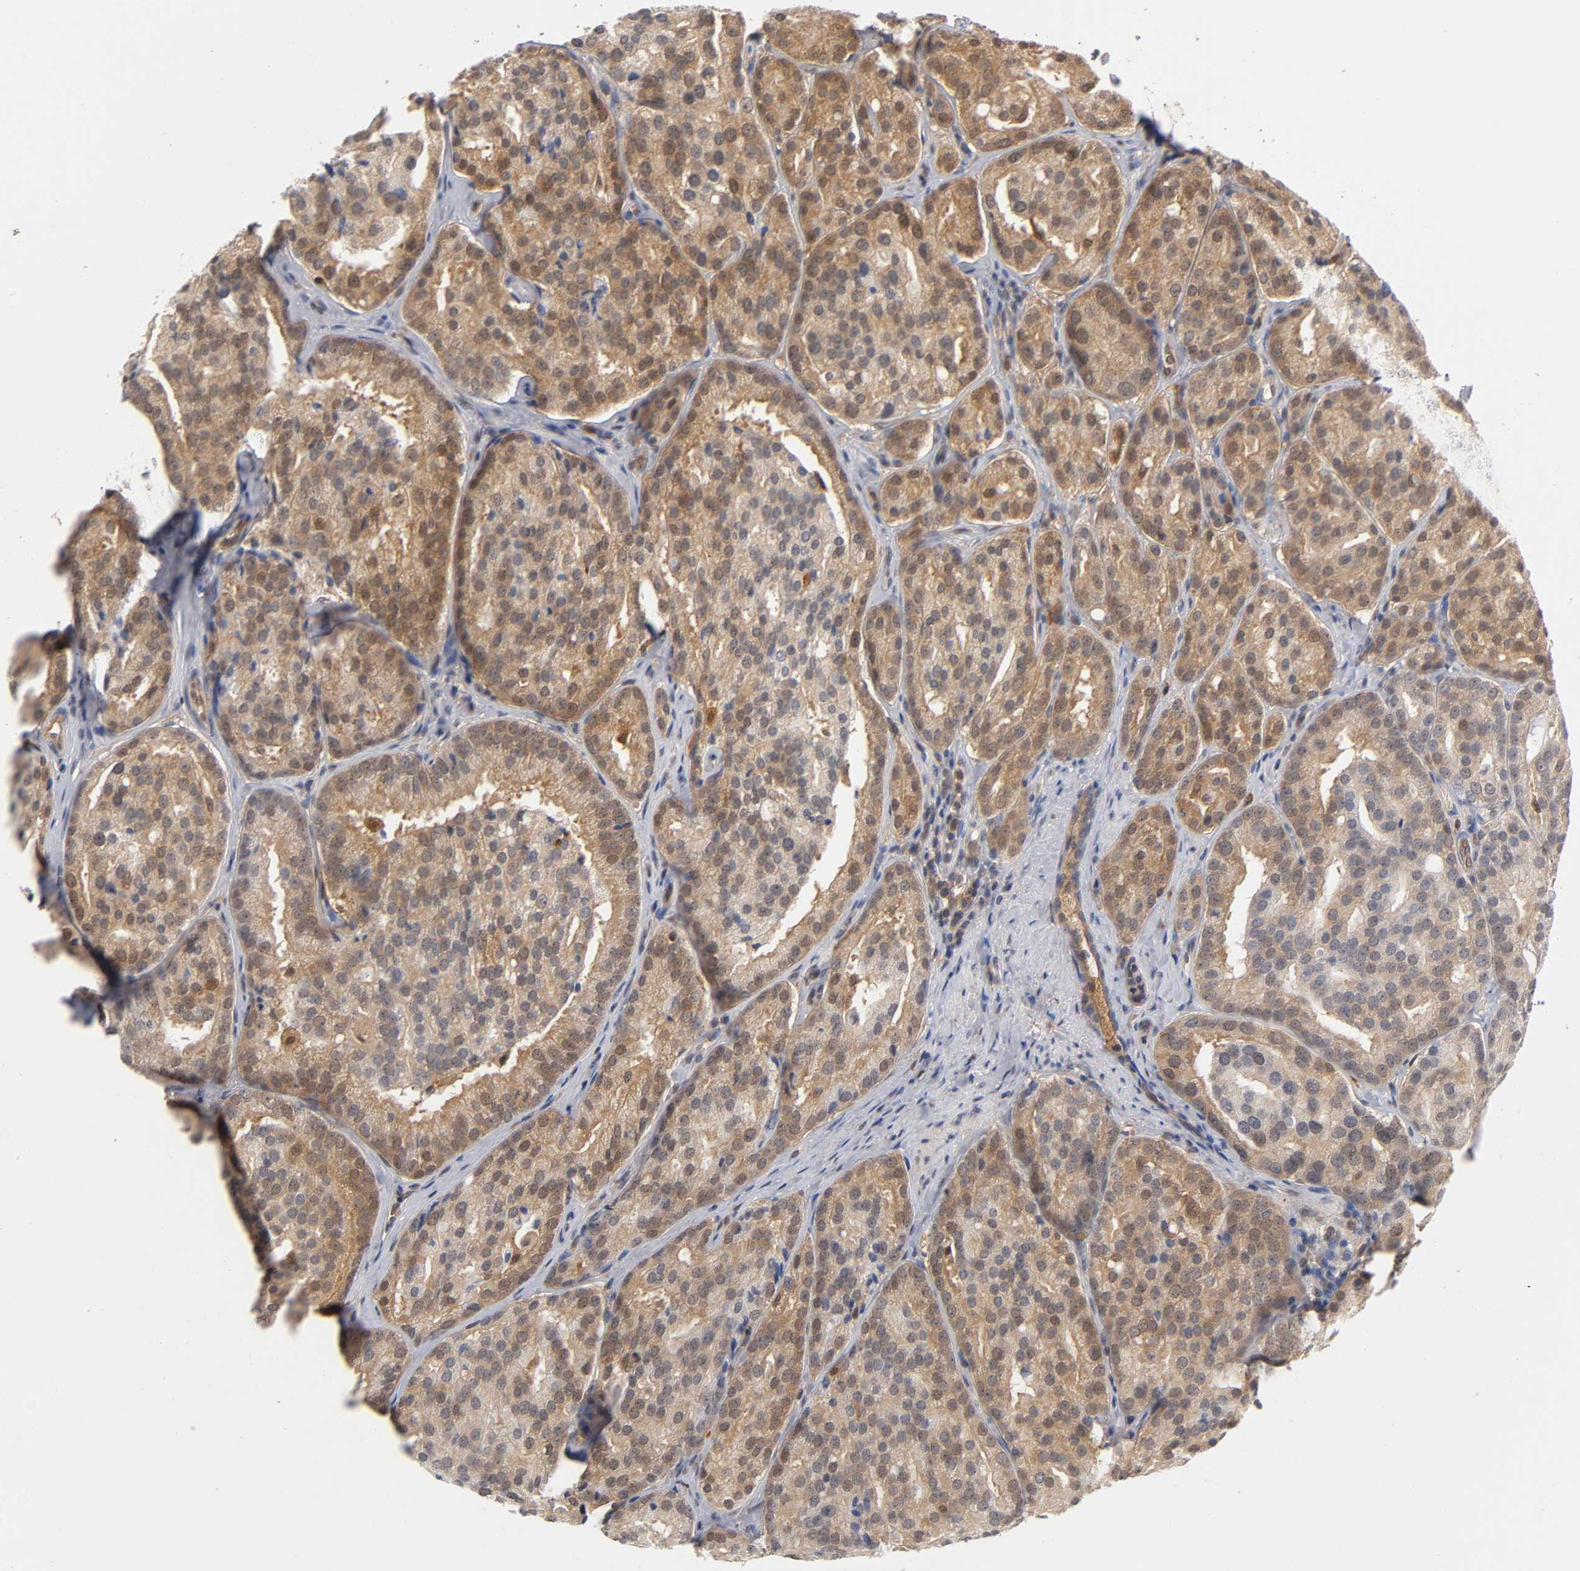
{"staining": {"intensity": "moderate", "quantity": ">75%", "location": "cytoplasmic/membranous"}, "tissue": "prostate cancer", "cell_type": "Tumor cells", "image_type": "cancer", "snomed": [{"axis": "morphology", "description": "Adenocarcinoma, High grade"}, {"axis": "topography", "description": "Prostate"}], "caption": "Human prostate adenocarcinoma (high-grade) stained with a protein marker shows moderate staining in tumor cells.", "gene": "DFFB", "patient": {"sex": "male", "age": 64}}